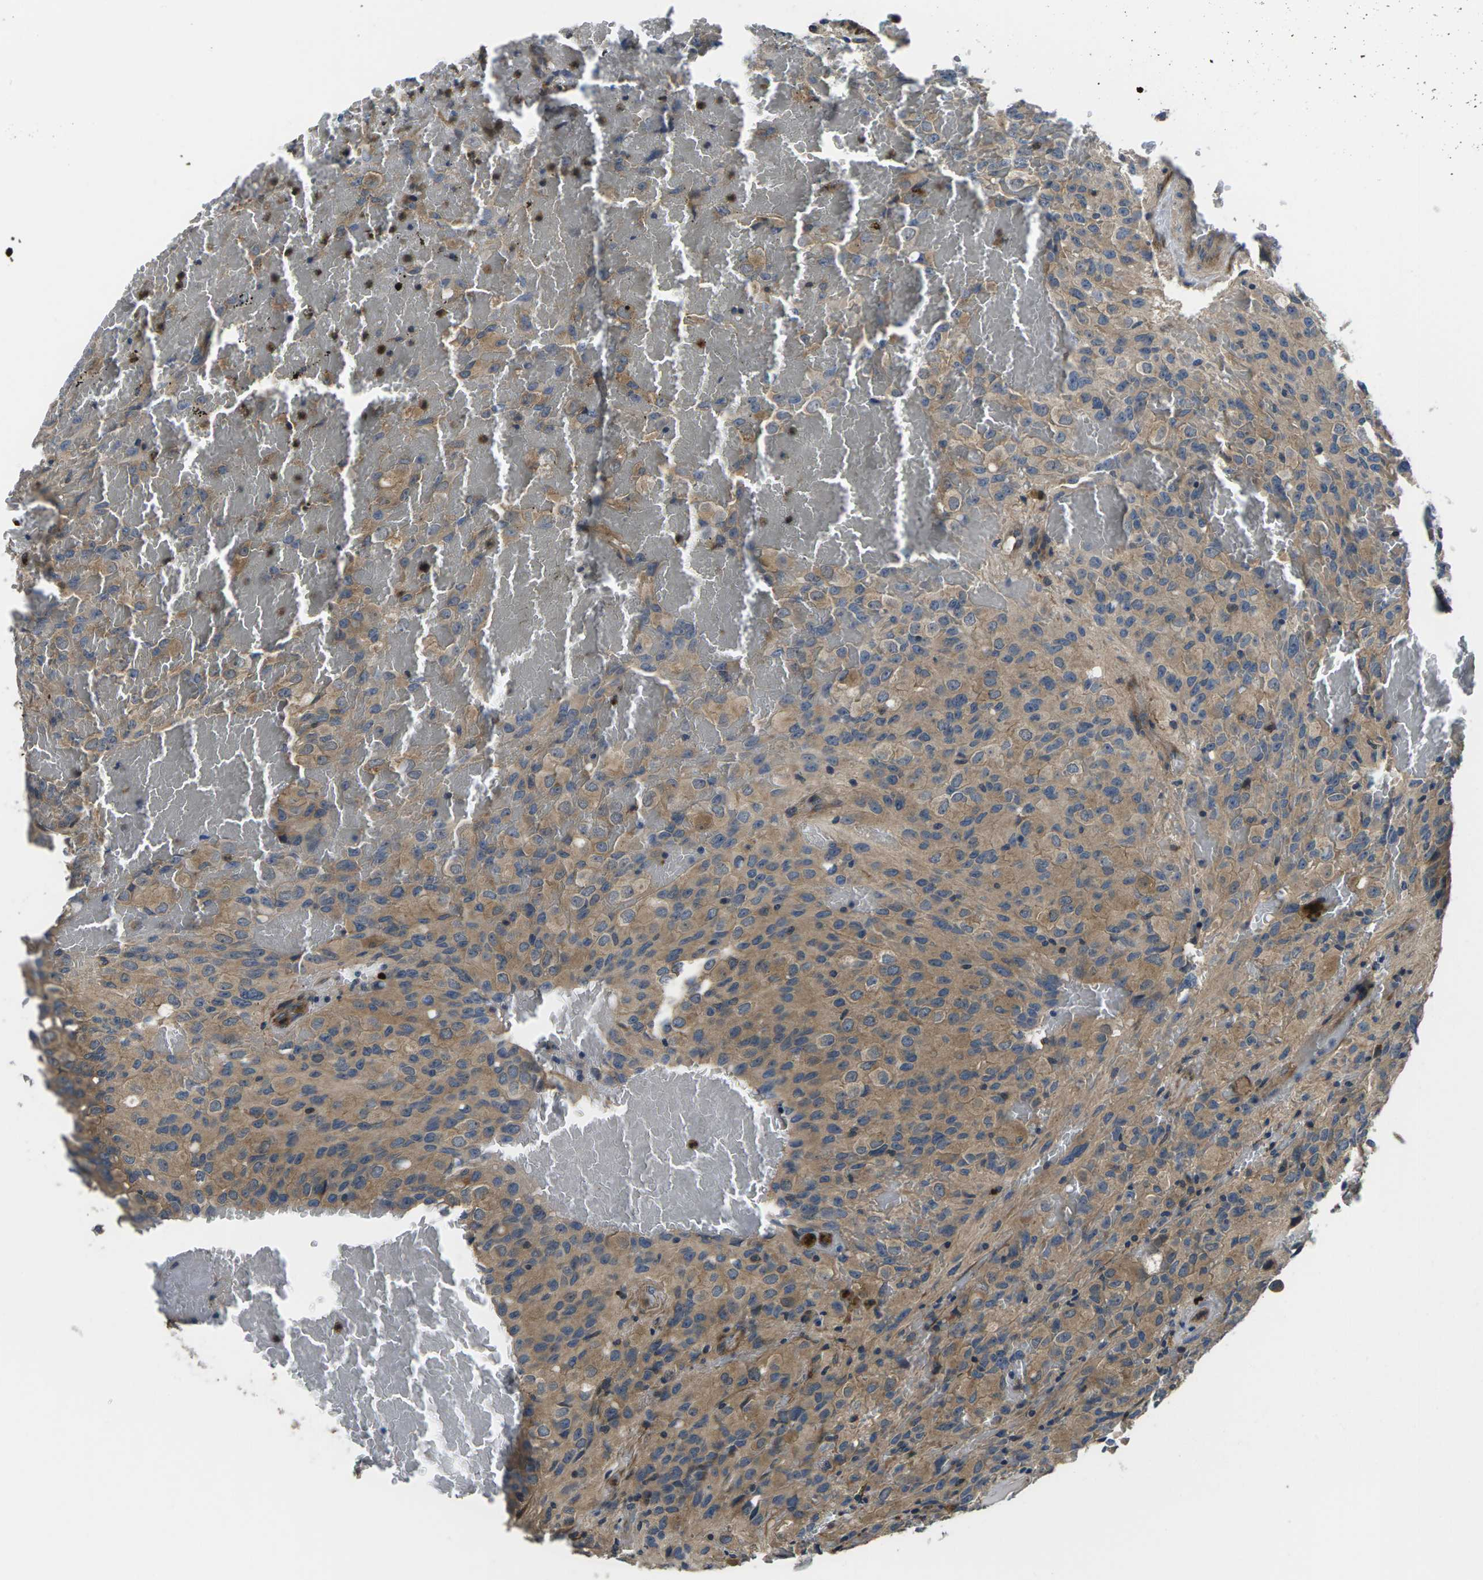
{"staining": {"intensity": "negative", "quantity": "none", "location": "none"}, "tissue": "glioma", "cell_type": "Tumor cells", "image_type": "cancer", "snomed": [{"axis": "morphology", "description": "Glioma, malignant, High grade"}, {"axis": "topography", "description": "Brain"}], "caption": "High magnification brightfield microscopy of malignant glioma (high-grade) stained with DAB (3,3'-diaminobenzidine) (brown) and counterstained with hematoxylin (blue): tumor cells show no significant expression.", "gene": "PLCE1", "patient": {"sex": "male", "age": 32}}